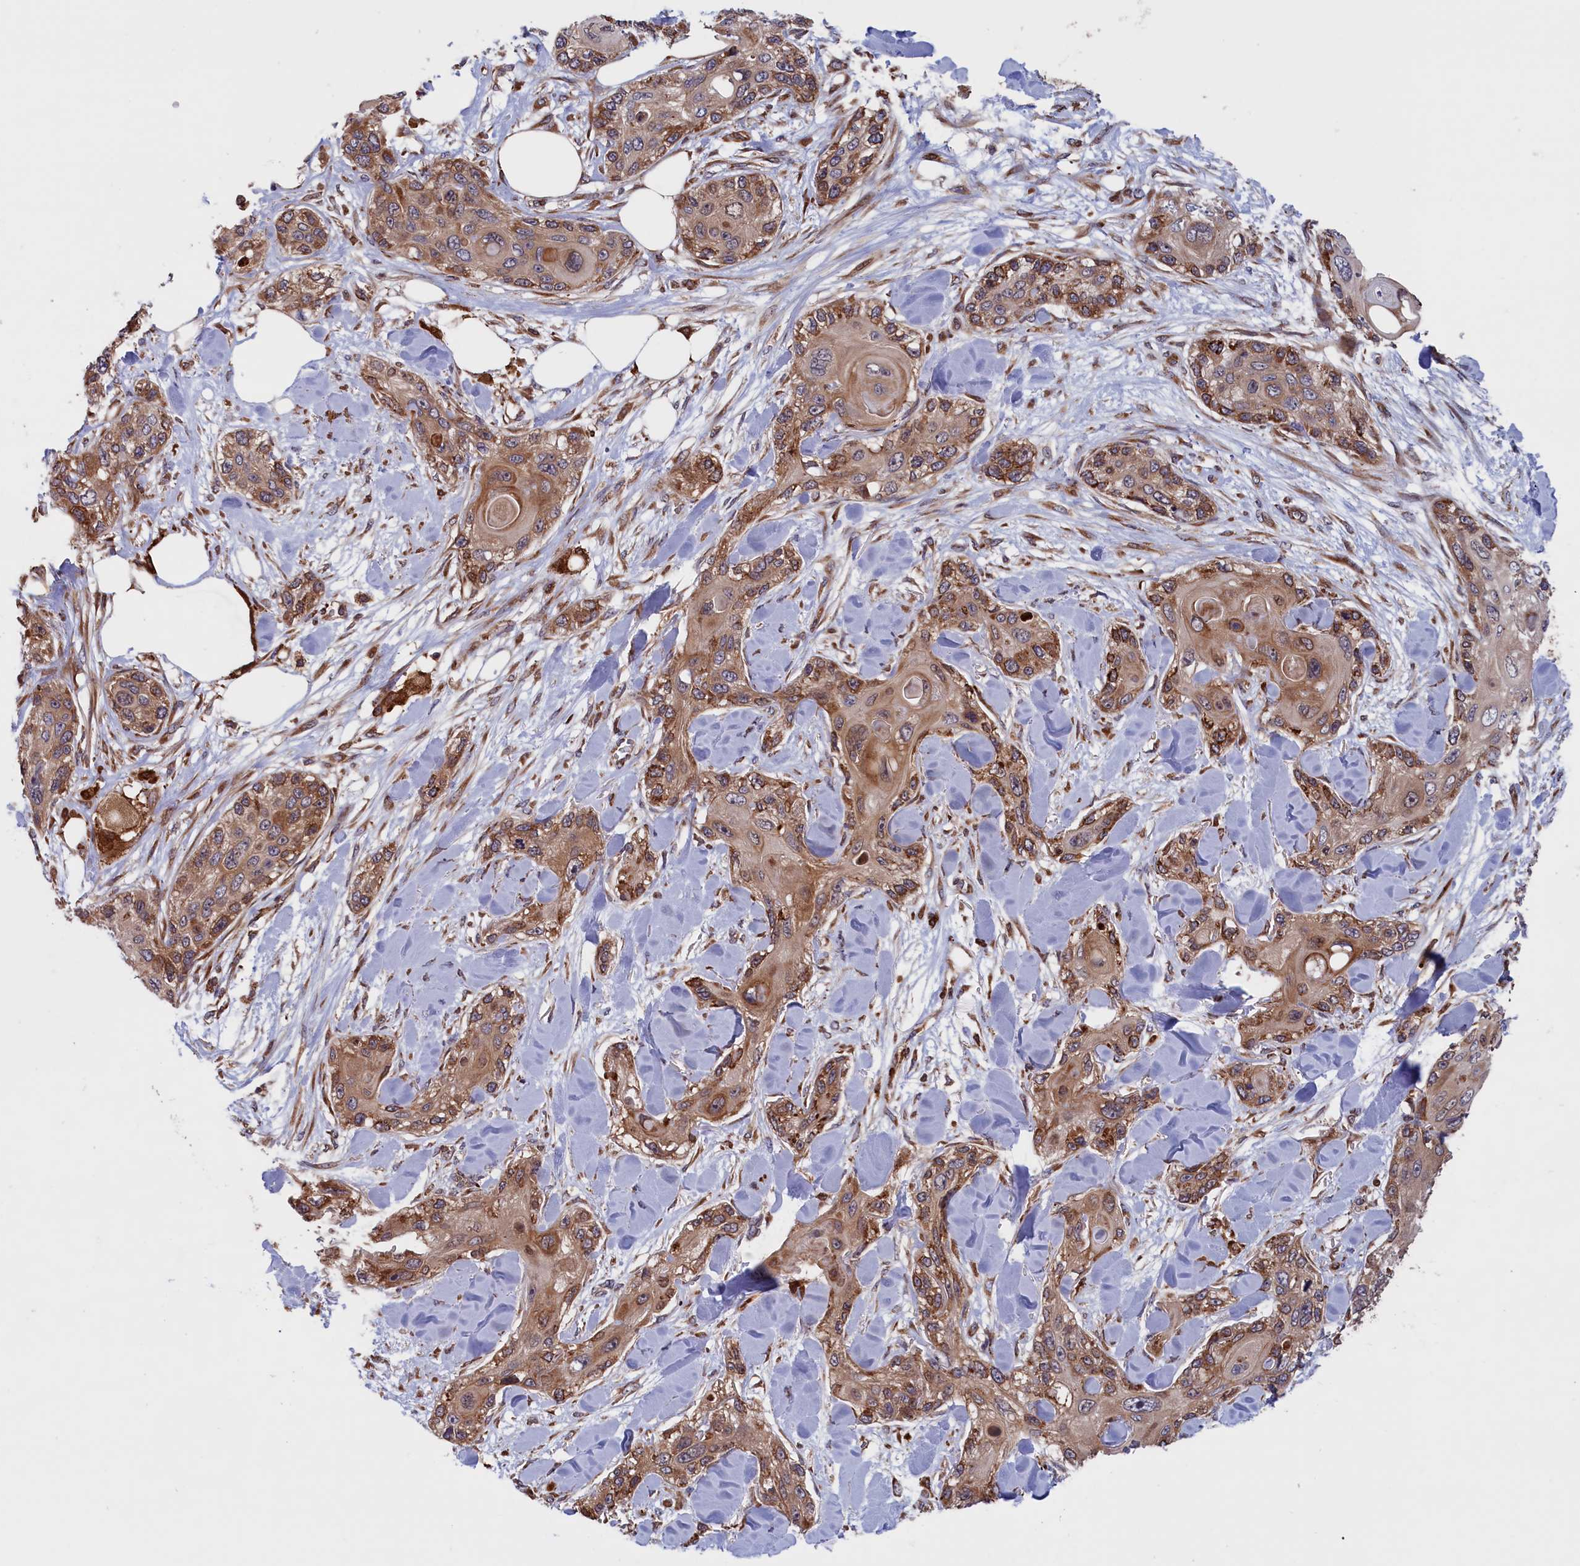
{"staining": {"intensity": "moderate", "quantity": ">75%", "location": "cytoplasmic/membranous"}, "tissue": "skin cancer", "cell_type": "Tumor cells", "image_type": "cancer", "snomed": [{"axis": "morphology", "description": "Normal tissue, NOS"}, {"axis": "morphology", "description": "Squamous cell carcinoma, NOS"}, {"axis": "topography", "description": "Skin"}], "caption": "Skin cancer stained with DAB (3,3'-diaminobenzidine) immunohistochemistry displays medium levels of moderate cytoplasmic/membranous staining in approximately >75% of tumor cells.", "gene": "PLA2G4C", "patient": {"sex": "male", "age": 72}}